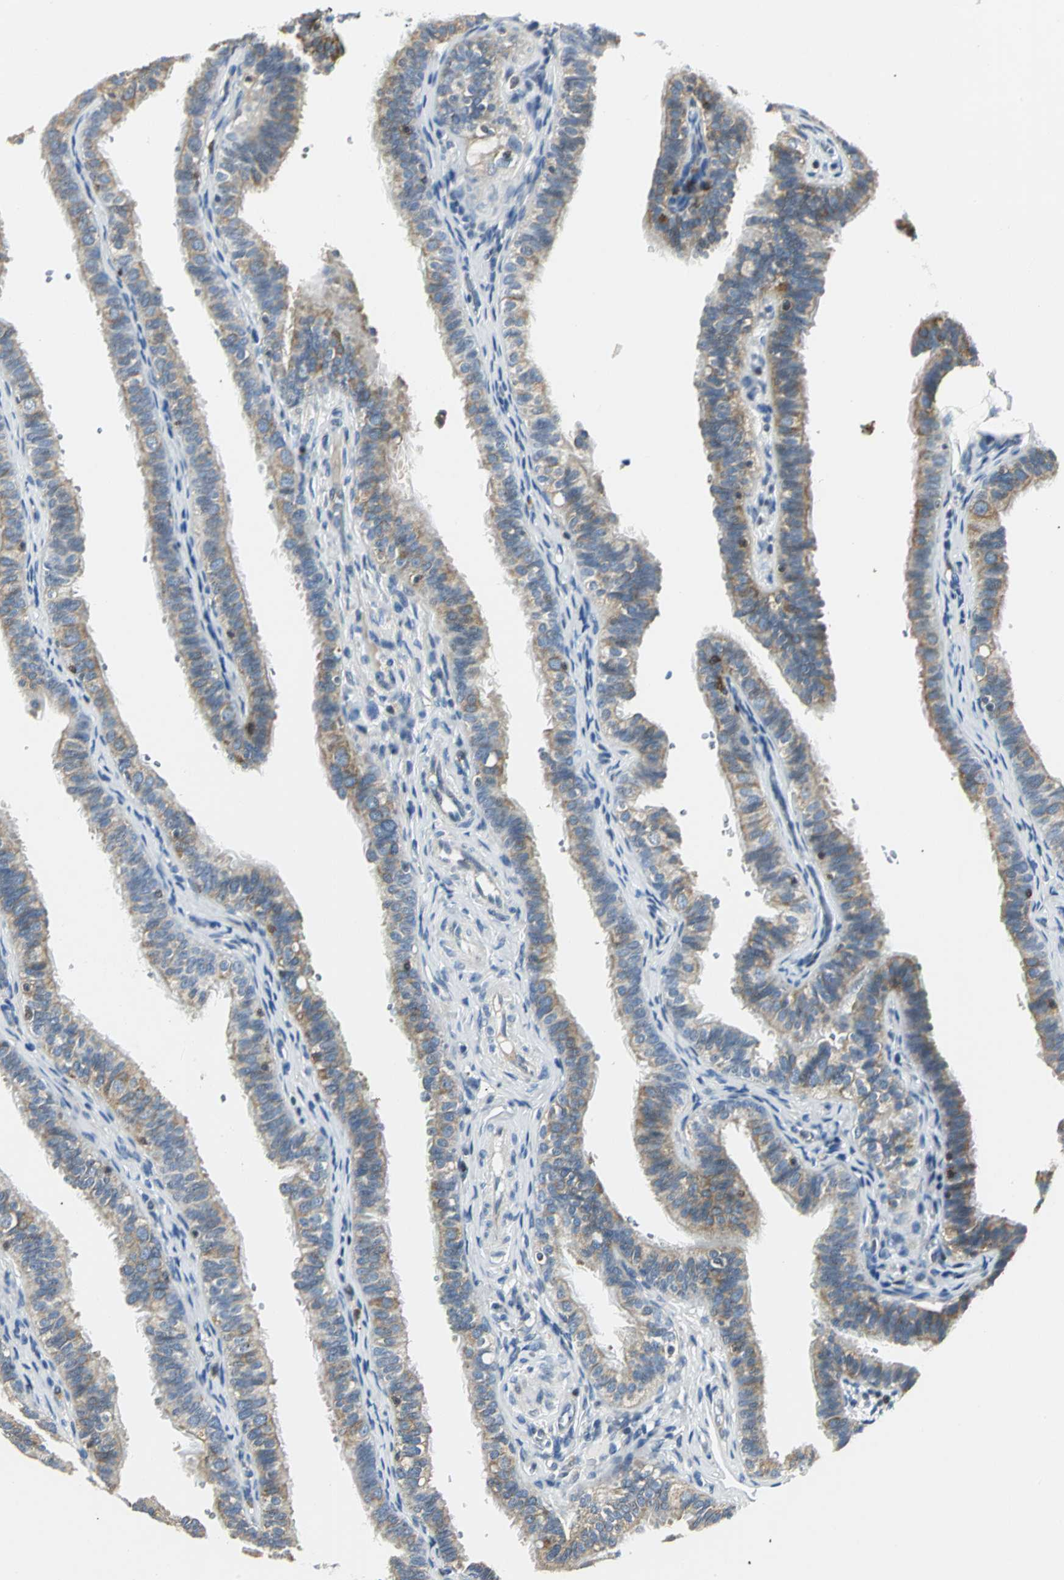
{"staining": {"intensity": "moderate", "quantity": ">75%", "location": "cytoplasmic/membranous"}, "tissue": "fallopian tube", "cell_type": "Glandular cells", "image_type": "normal", "snomed": [{"axis": "morphology", "description": "Normal tissue, NOS"}, {"axis": "morphology", "description": "Dermoid, NOS"}, {"axis": "topography", "description": "Fallopian tube"}], "caption": "High-power microscopy captured an immunohistochemistry photomicrograph of benign fallopian tube, revealing moderate cytoplasmic/membranous staining in approximately >75% of glandular cells.", "gene": "USP40", "patient": {"sex": "female", "age": 33}}